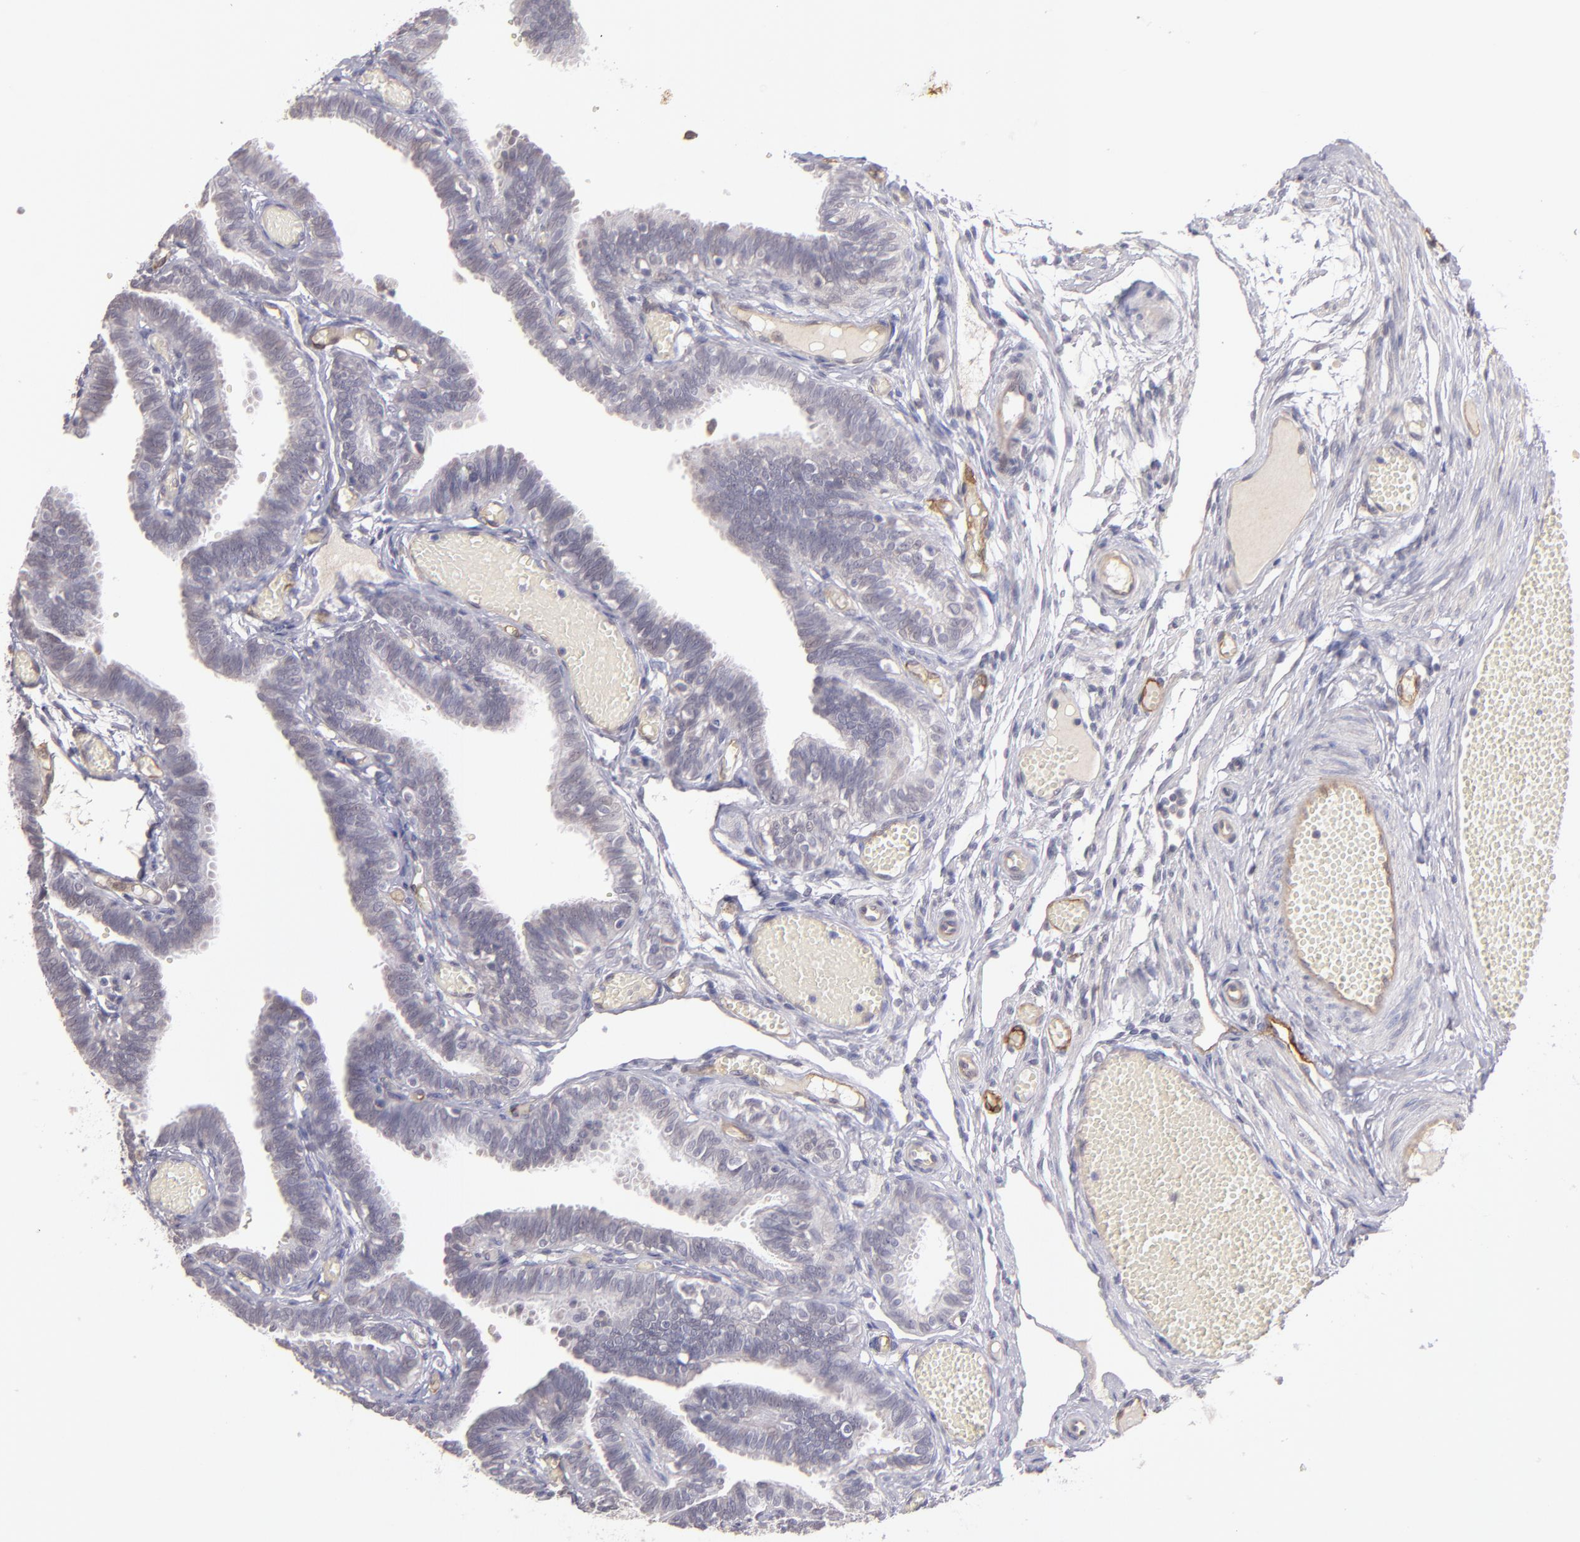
{"staining": {"intensity": "weak", "quantity": "<25%", "location": "cytoplasmic/membranous"}, "tissue": "fallopian tube", "cell_type": "Glandular cells", "image_type": "normal", "snomed": [{"axis": "morphology", "description": "Normal tissue, NOS"}, {"axis": "topography", "description": "Fallopian tube"}], "caption": "A histopathology image of fallopian tube stained for a protein exhibits no brown staining in glandular cells. Brightfield microscopy of immunohistochemistry (IHC) stained with DAB (3,3'-diaminobenzidine) (brown) and hematoxylin (blue), captured at high magnification.", "gene": "THBD", "patient": {"sex": "female", "age": 29}}